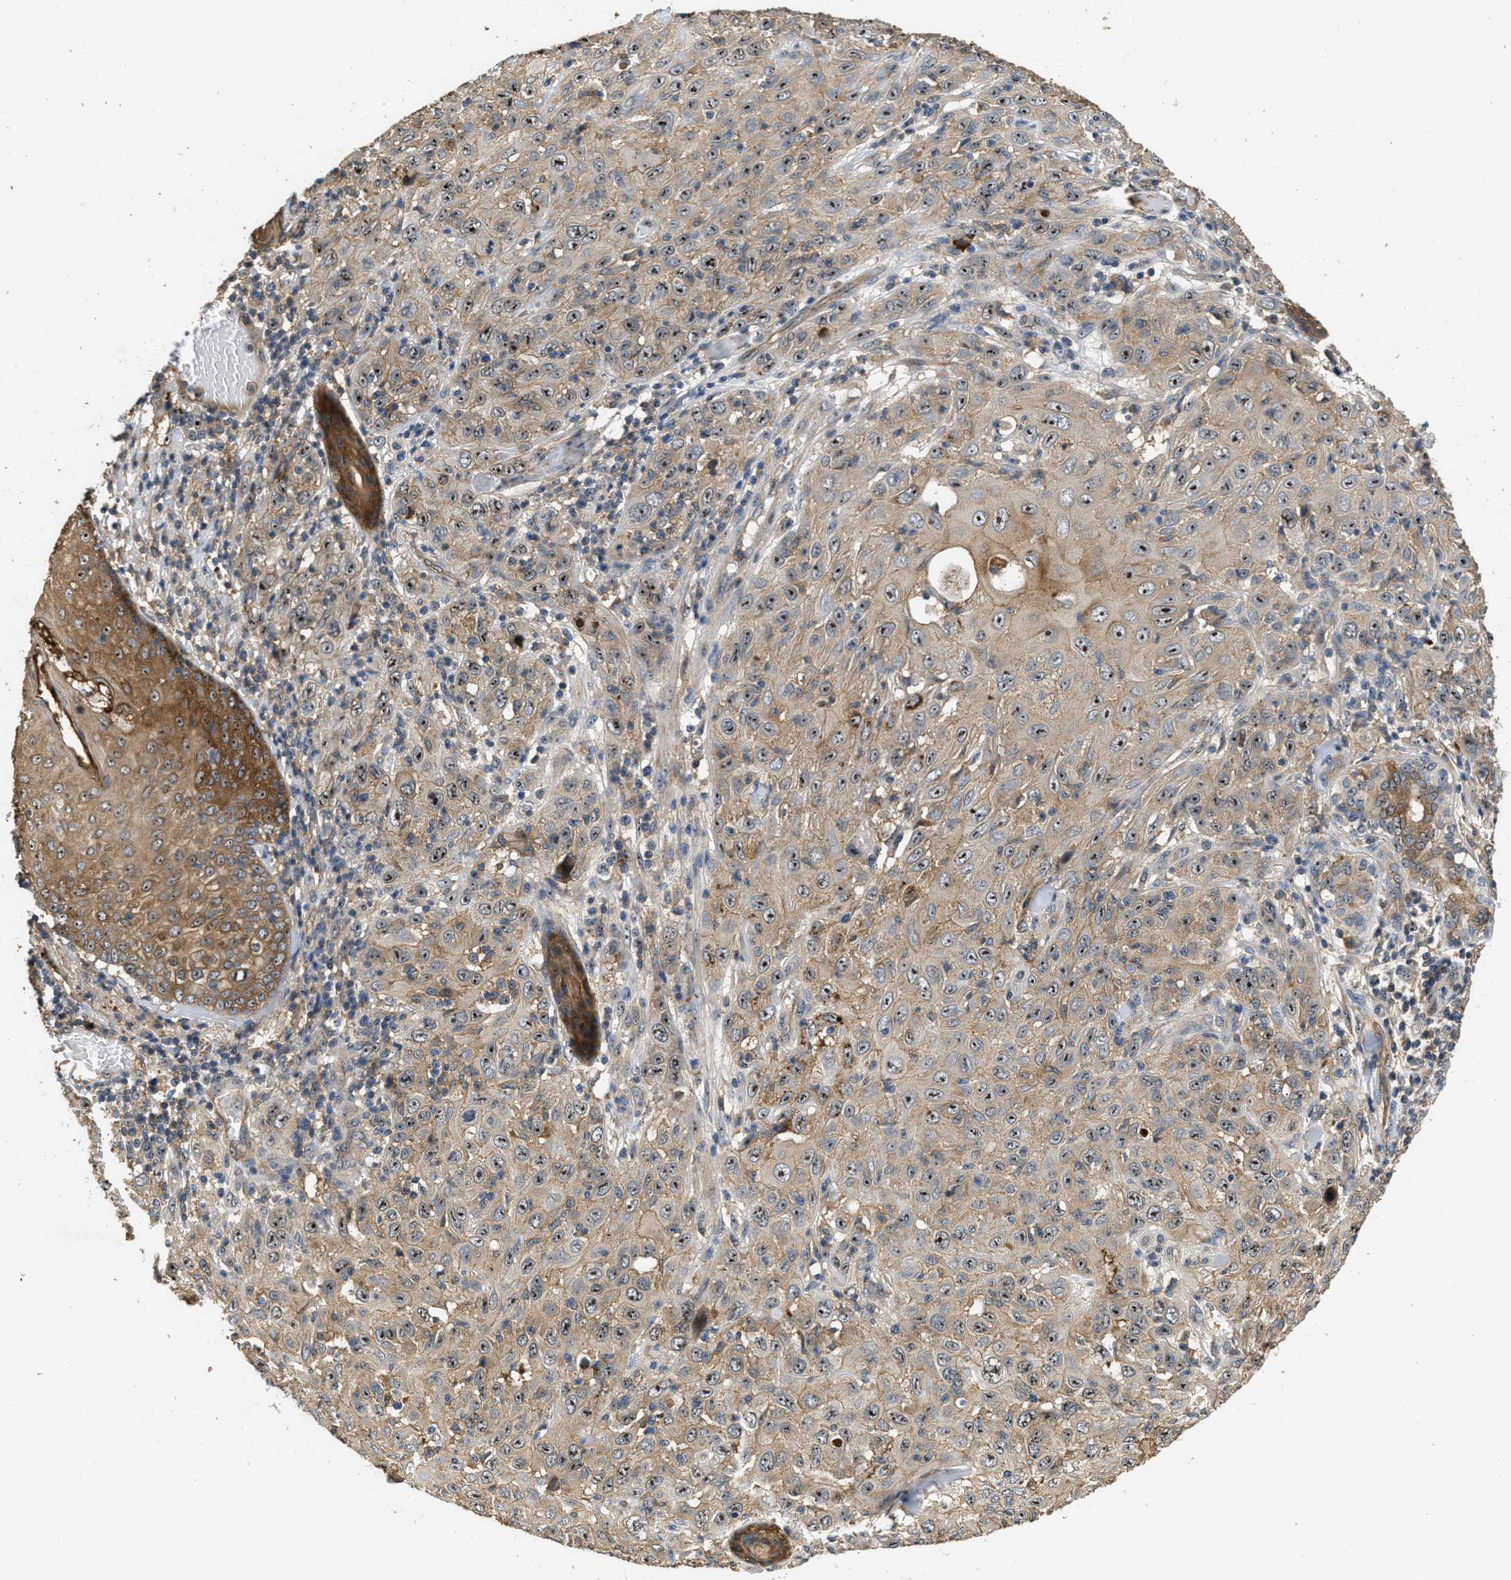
{"staining": {"intensity": "moderate", "quantity": ">75%", "location": "cytoplasmic/membranous,nuclear"}, "tissue": "skin cancer", "cell_type": "Tumor cells", "image_type": "cancer", "snomed": [{"axis": "morphology", "description": "Squamous cell carcinoma, NOS"}, {"axis": "topography", "description": "Skin"}], "caption": "An immunohistochemistry histopathology image of tumor tissue is shown. Protein staining in brown labels moderate cytoplasmic/membranous and nuclear positivity in squamous cell carcinoma (skin) within tumor cells.", "gene": "OSMR", "patient": {"sex": "female", "age": 88}}